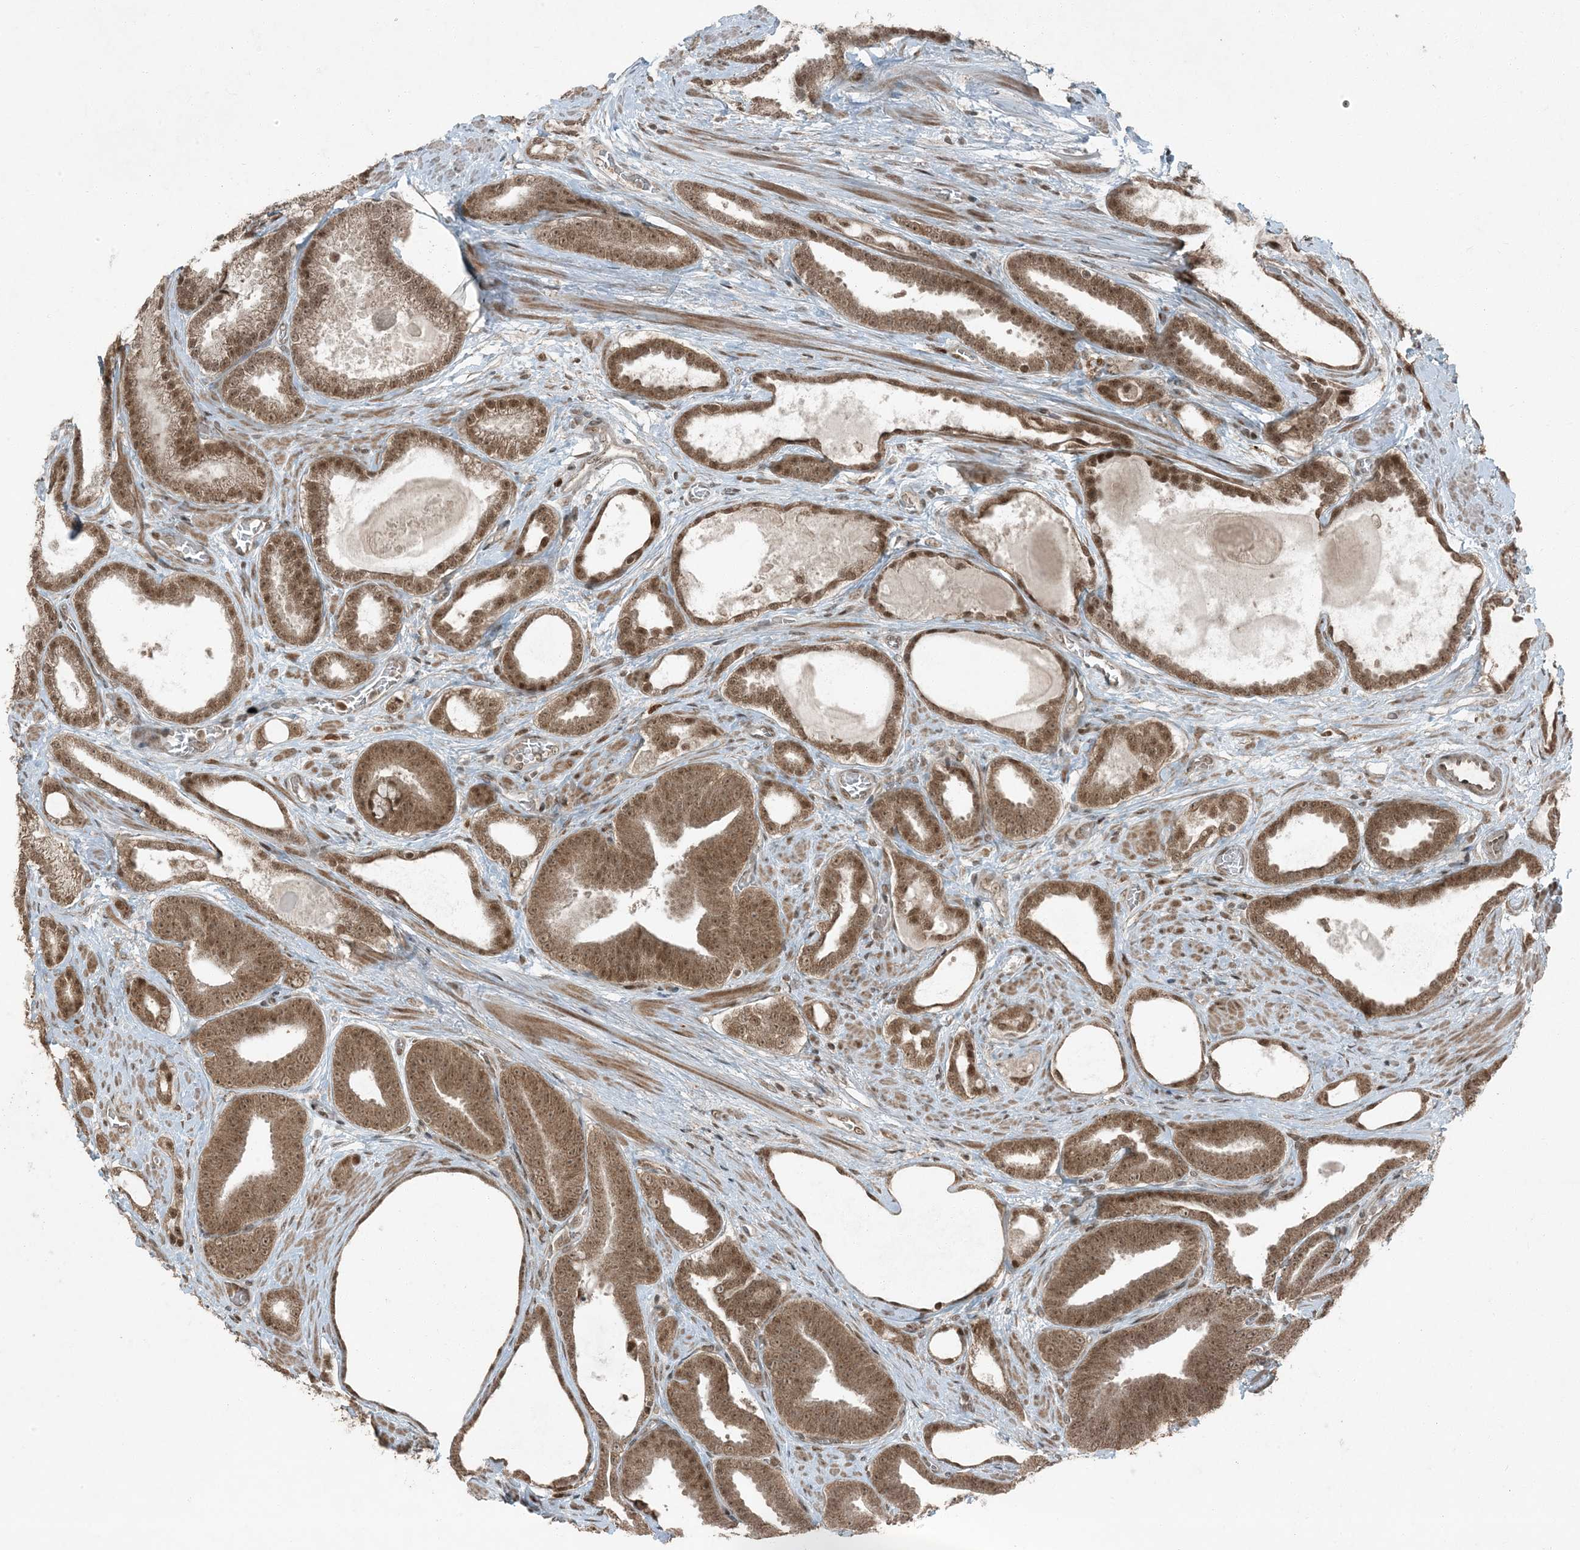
{"staining": {"intensity": "moderate", "quantity": ">75%", "location": "cytoplasmic/membranous,nuclear"}, "tissue": "prostate cancer", "cell_type": "Tumor cells", "image_type": "cancer", "snomed": [{"axis": "morphology", "description": "Adenocarcinoma, High grade"}, {"axis": "topography", "description": "Prostate"}], "caption": "Protein staining shows moderate cytoplasmic/membranous and nuclear positivity in approximately >75% of tumor cells in prostate high-grade adenocarcinoma.", "gene": "TRAPPC12", "patient": {"sex": "male", "age": 60}}